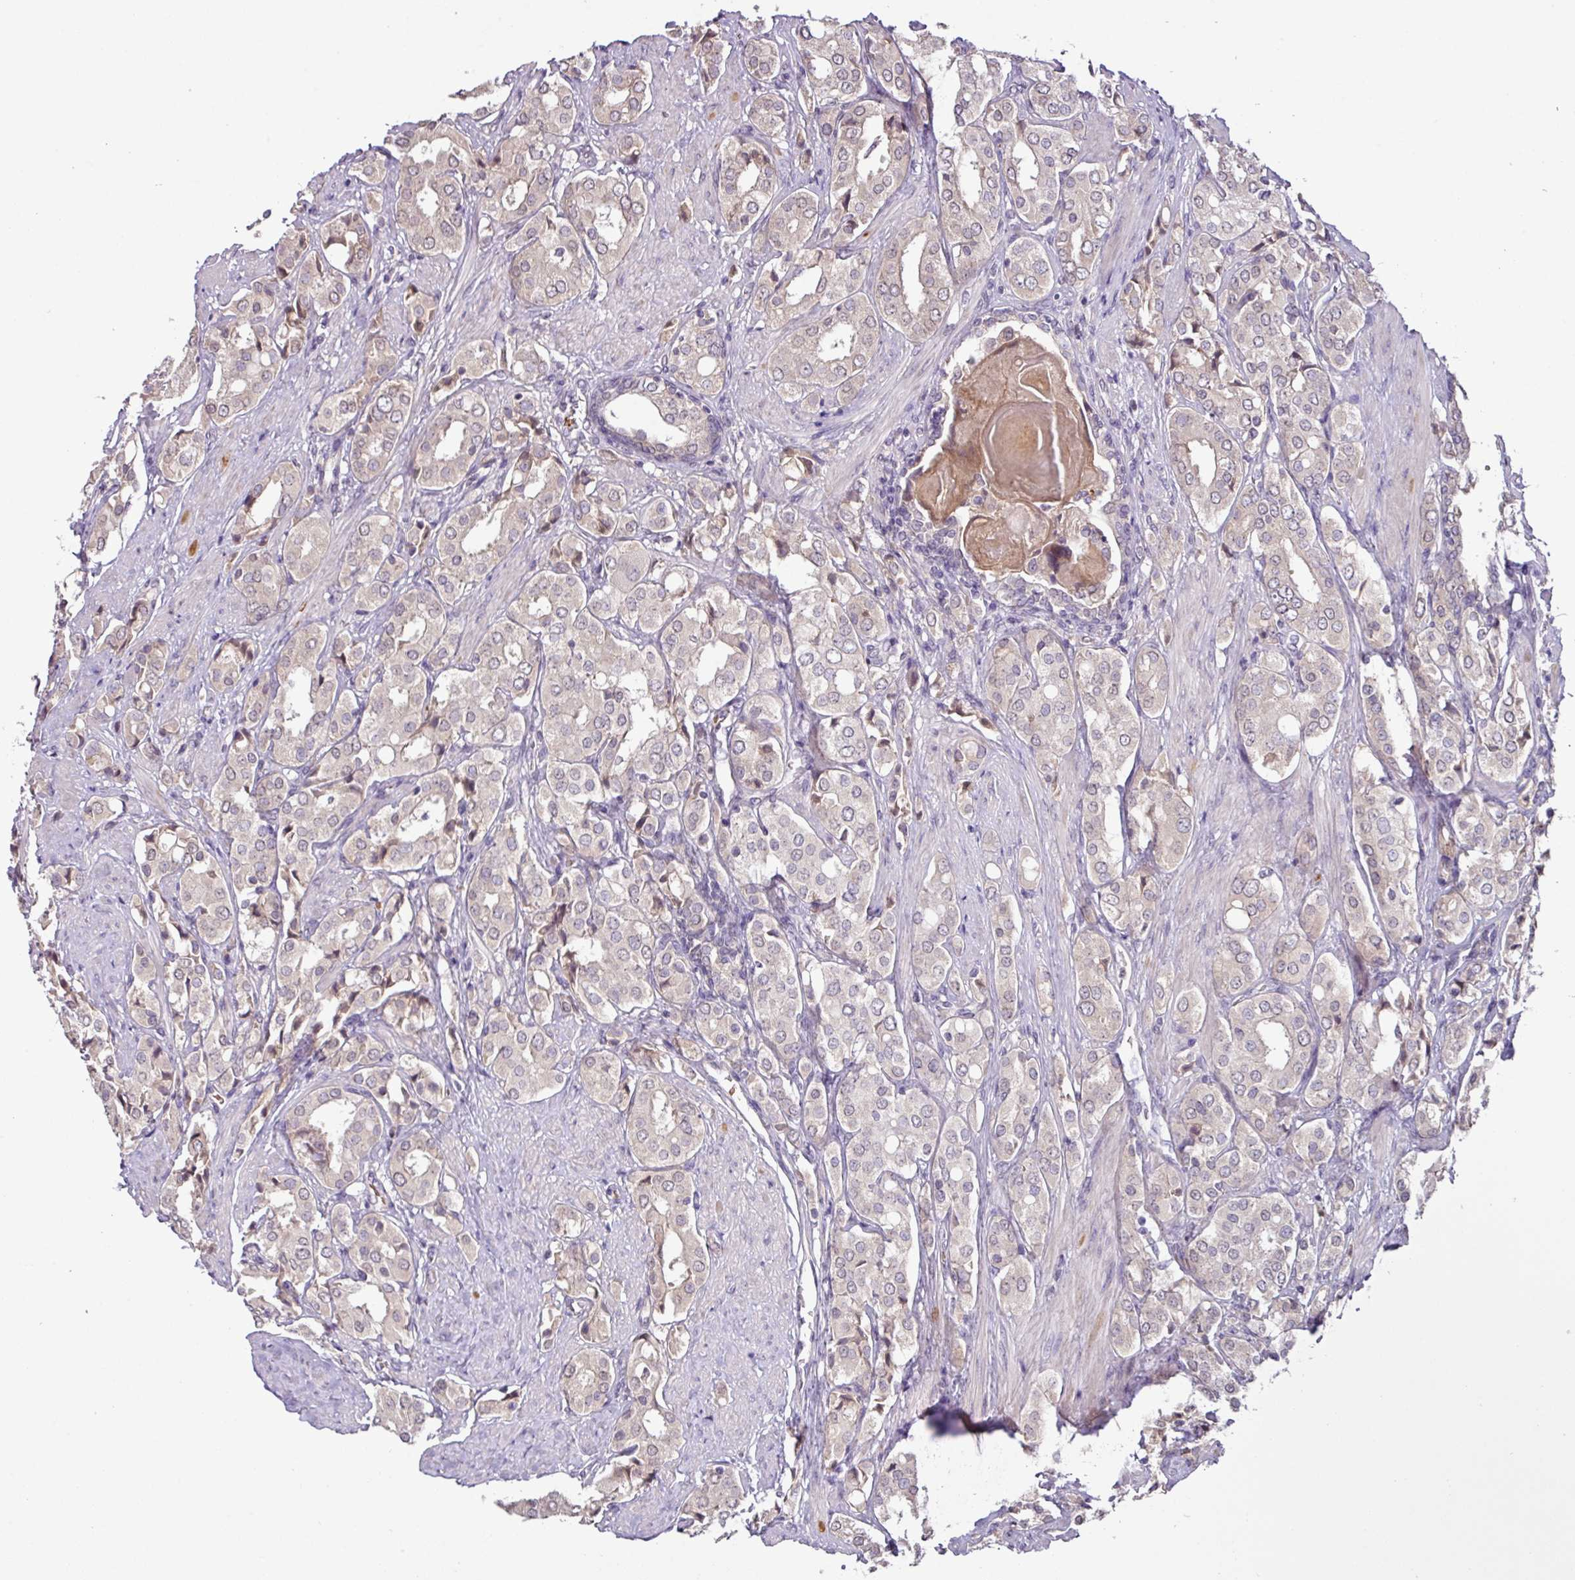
{"staining": {"intensity": "weak", "quantity": "<25%", "location": "nuclear"}, "tissue": "prostate cancer", "cell_type": "Tumor cells", "image_type": "cancer", "snomed": [{"axis": "morphology", "description": "Adenocarcinoma, High grade"}, {"axis": "topography", "description": "Prostate"}], "caption": "Tumor cells show no significant protein expression in prostate high-grade adenocarcinoma. Nuclei are stained in blue.", "gene": "SLC5A10", "patient": {"sex": "male", "age": 71}}